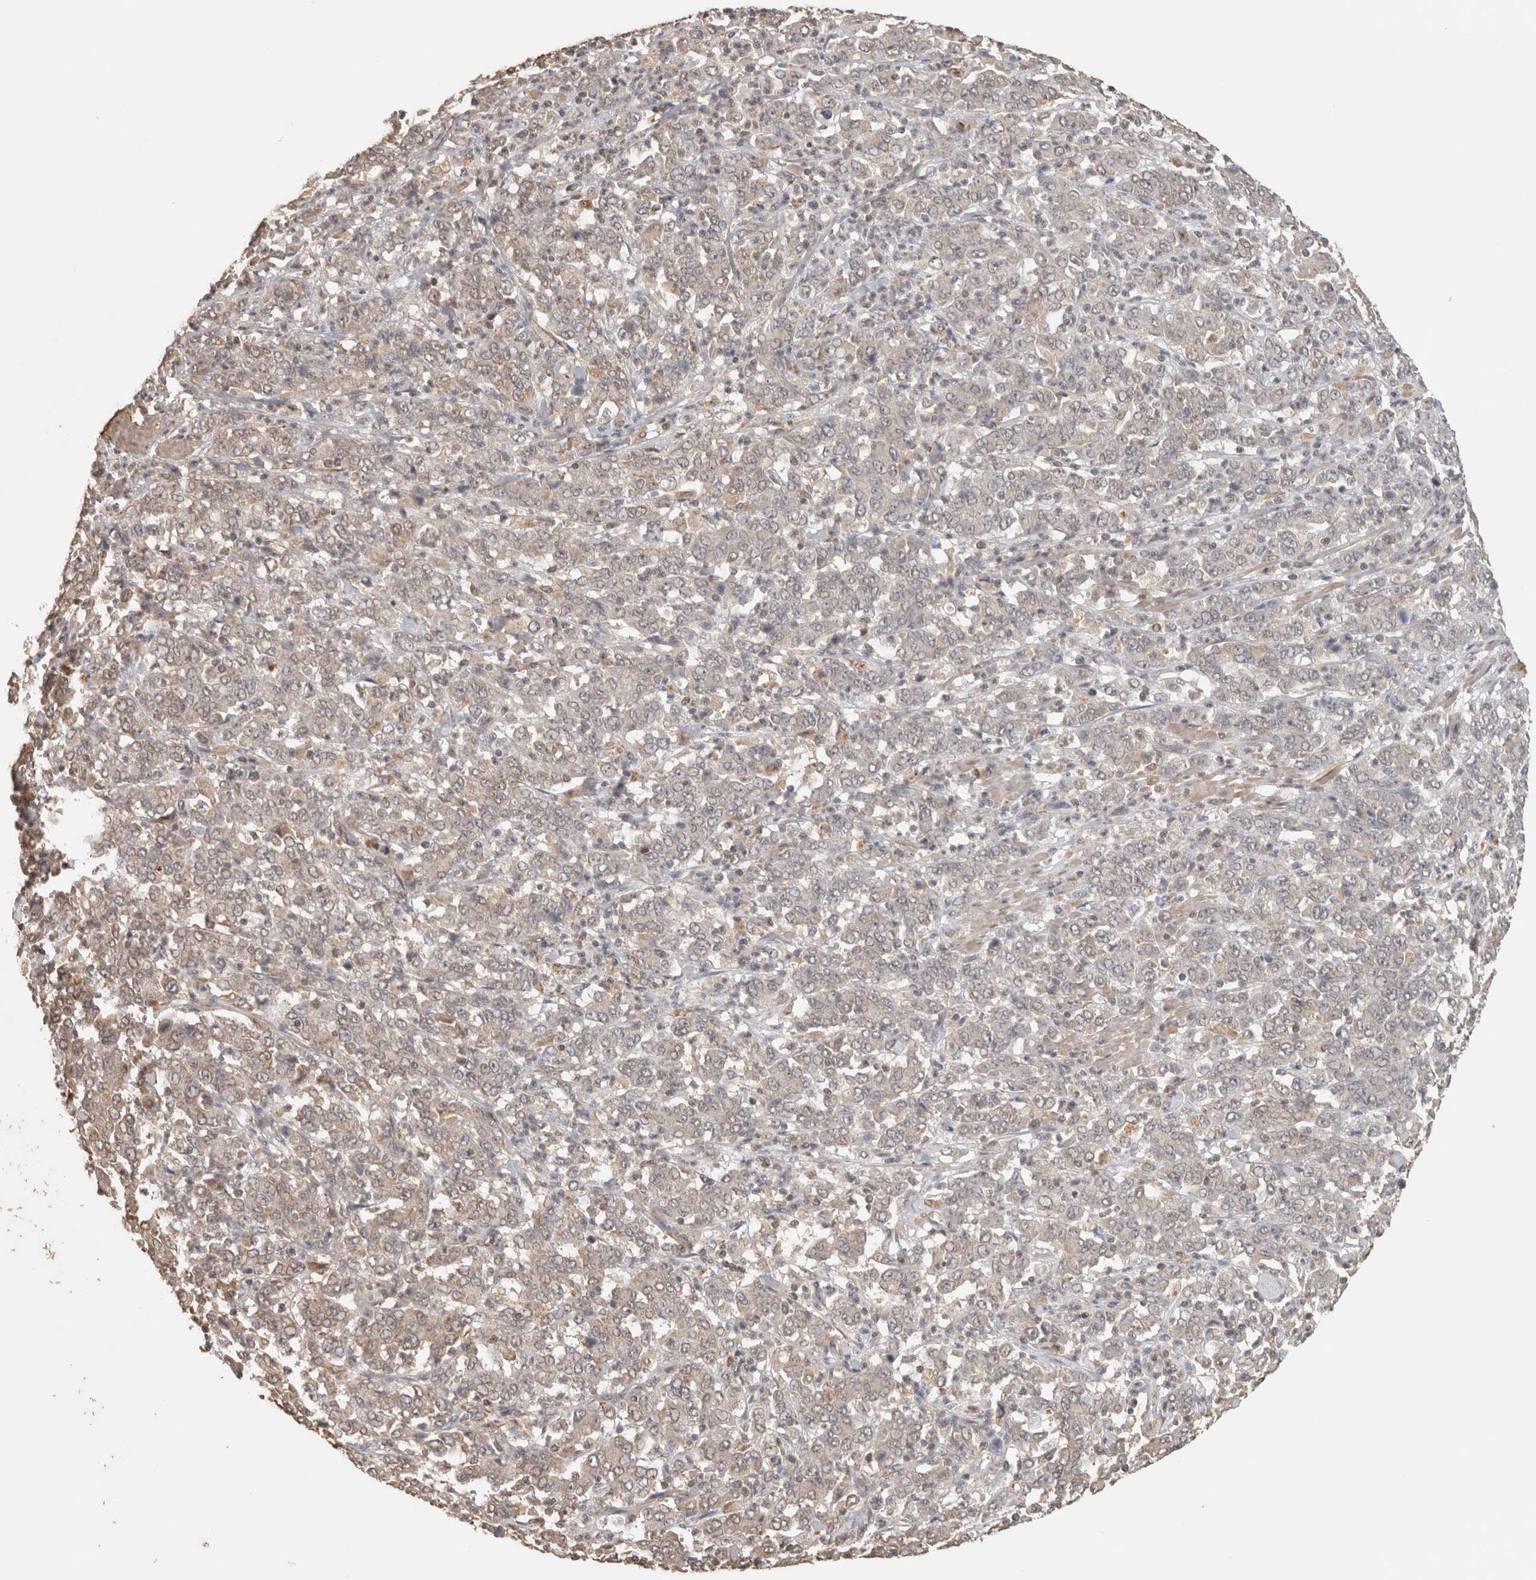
{"staining": {"intensity": "negative", "quantity": "none", "location": "none"}, "tissue": "stomach cancer", "cell_type": "Tumor cells", "image_type": "cancer", "snomed": [{"axis": "morphology", "description": "Adenocarcinoma, NOS"}, {"axis": "topography", "description": "Stomach, lower"}], "caption": "A photomicrograph of human stomach cancer (adenocarcinoma) is negative for staining in tumor cells. (DAB (3,3'-diaminobenzidine) IHC with hematoxylin counter stain).", "gene": "BNIP3L", "patient": {"sex": "female", "age": 71}}